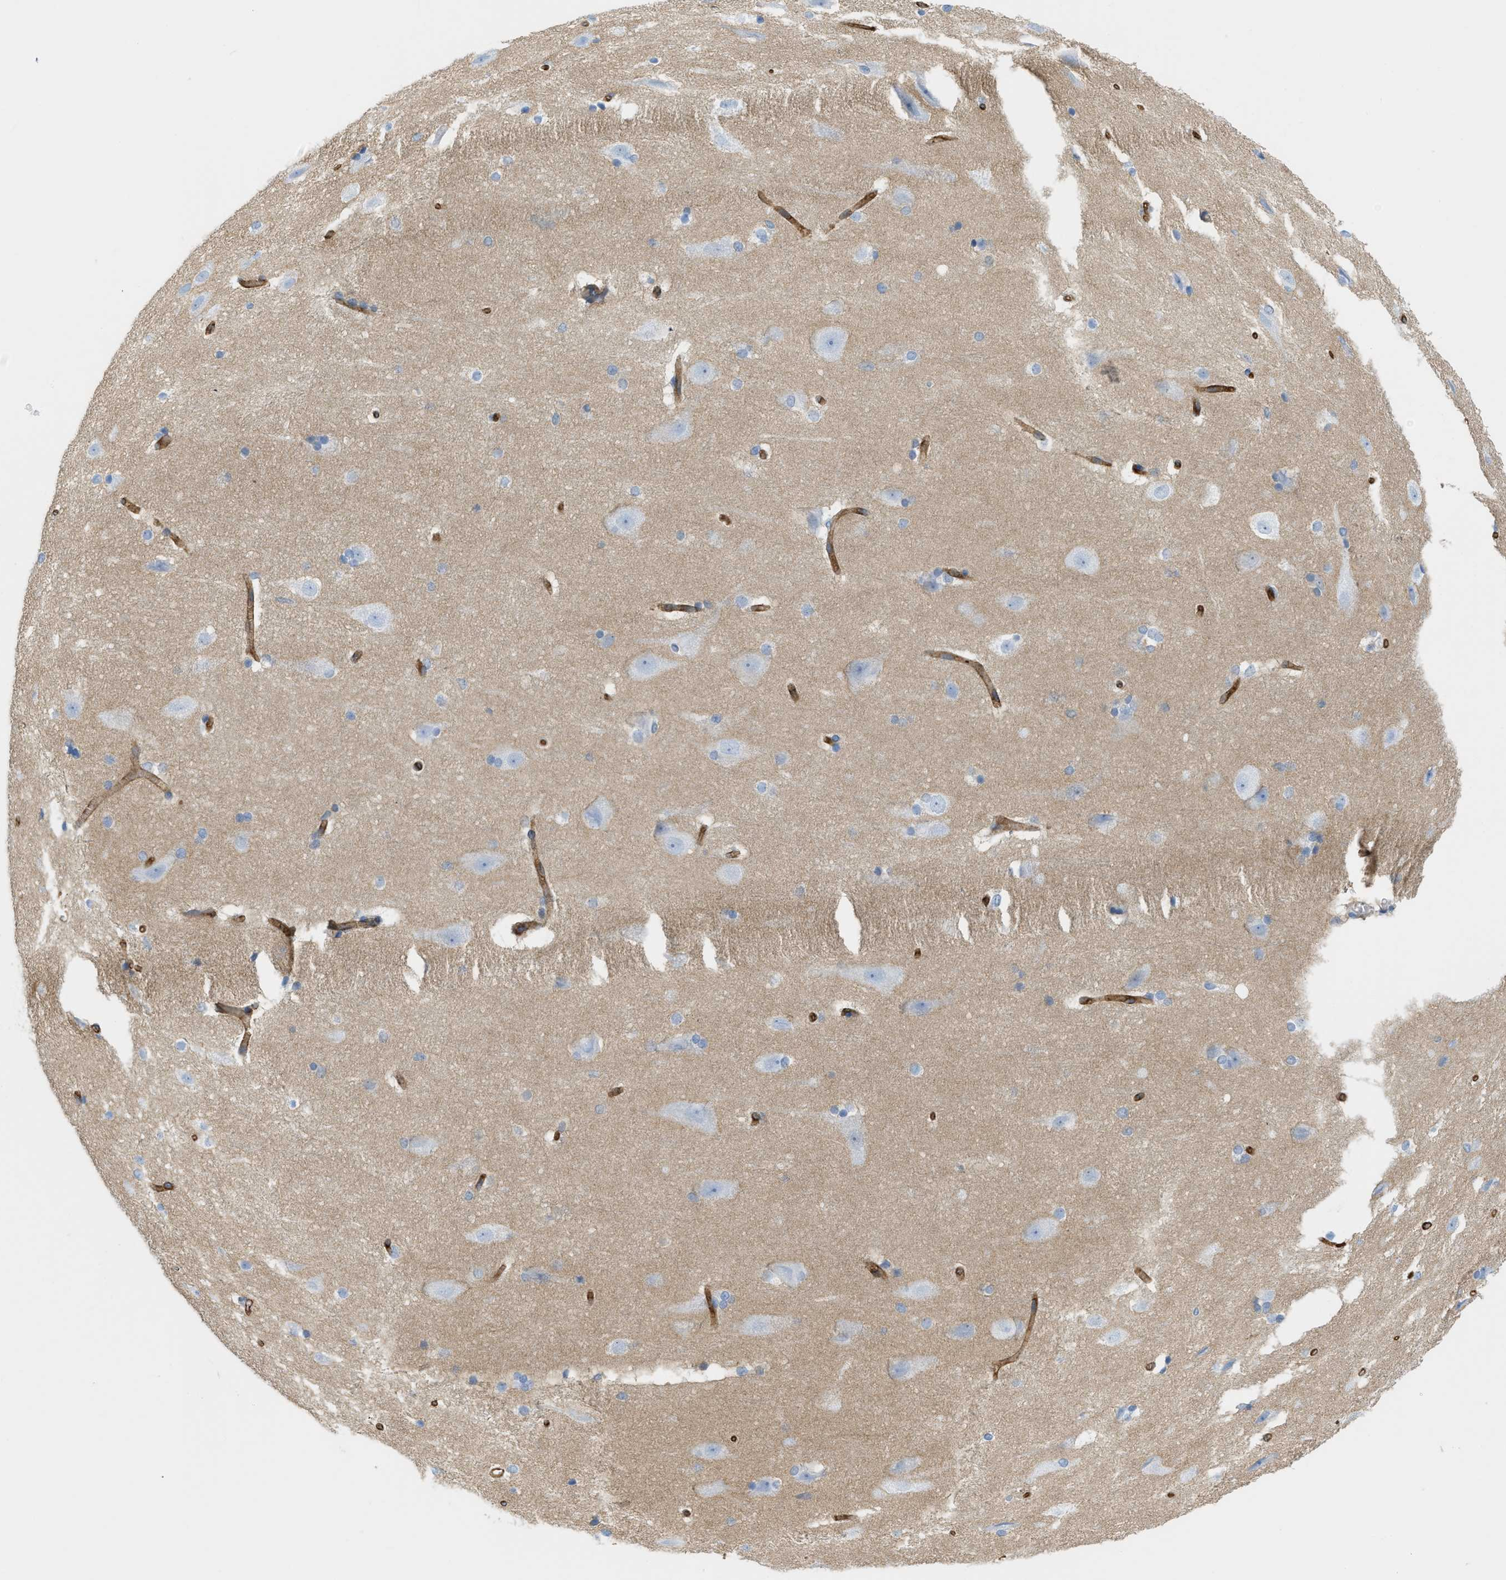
{"staining": {"intensity": "strong", "quantity": ">75%", "location": "cytoplasmic/membranous"}, "tissue": "cerebral cortex", "cell_type": "Endothelial cells", "image_type": "normal", "snomed": [{"axis": "morphology", "description": "Normal tissue, NOS"}, {"axis": "topography", "description": "Cerebral cortex"}, {"axis": "topography", "description": "Hippocampus"}], "caption": "An image showing strong cytoplasmic/membranous expression in approximately >75% of endothelial cells in benign cerebral cortex, as visualized by brown immunohistochemical staining.", "gene": "SLC3A2", "patient": {"sex": "female", "age": 19}}